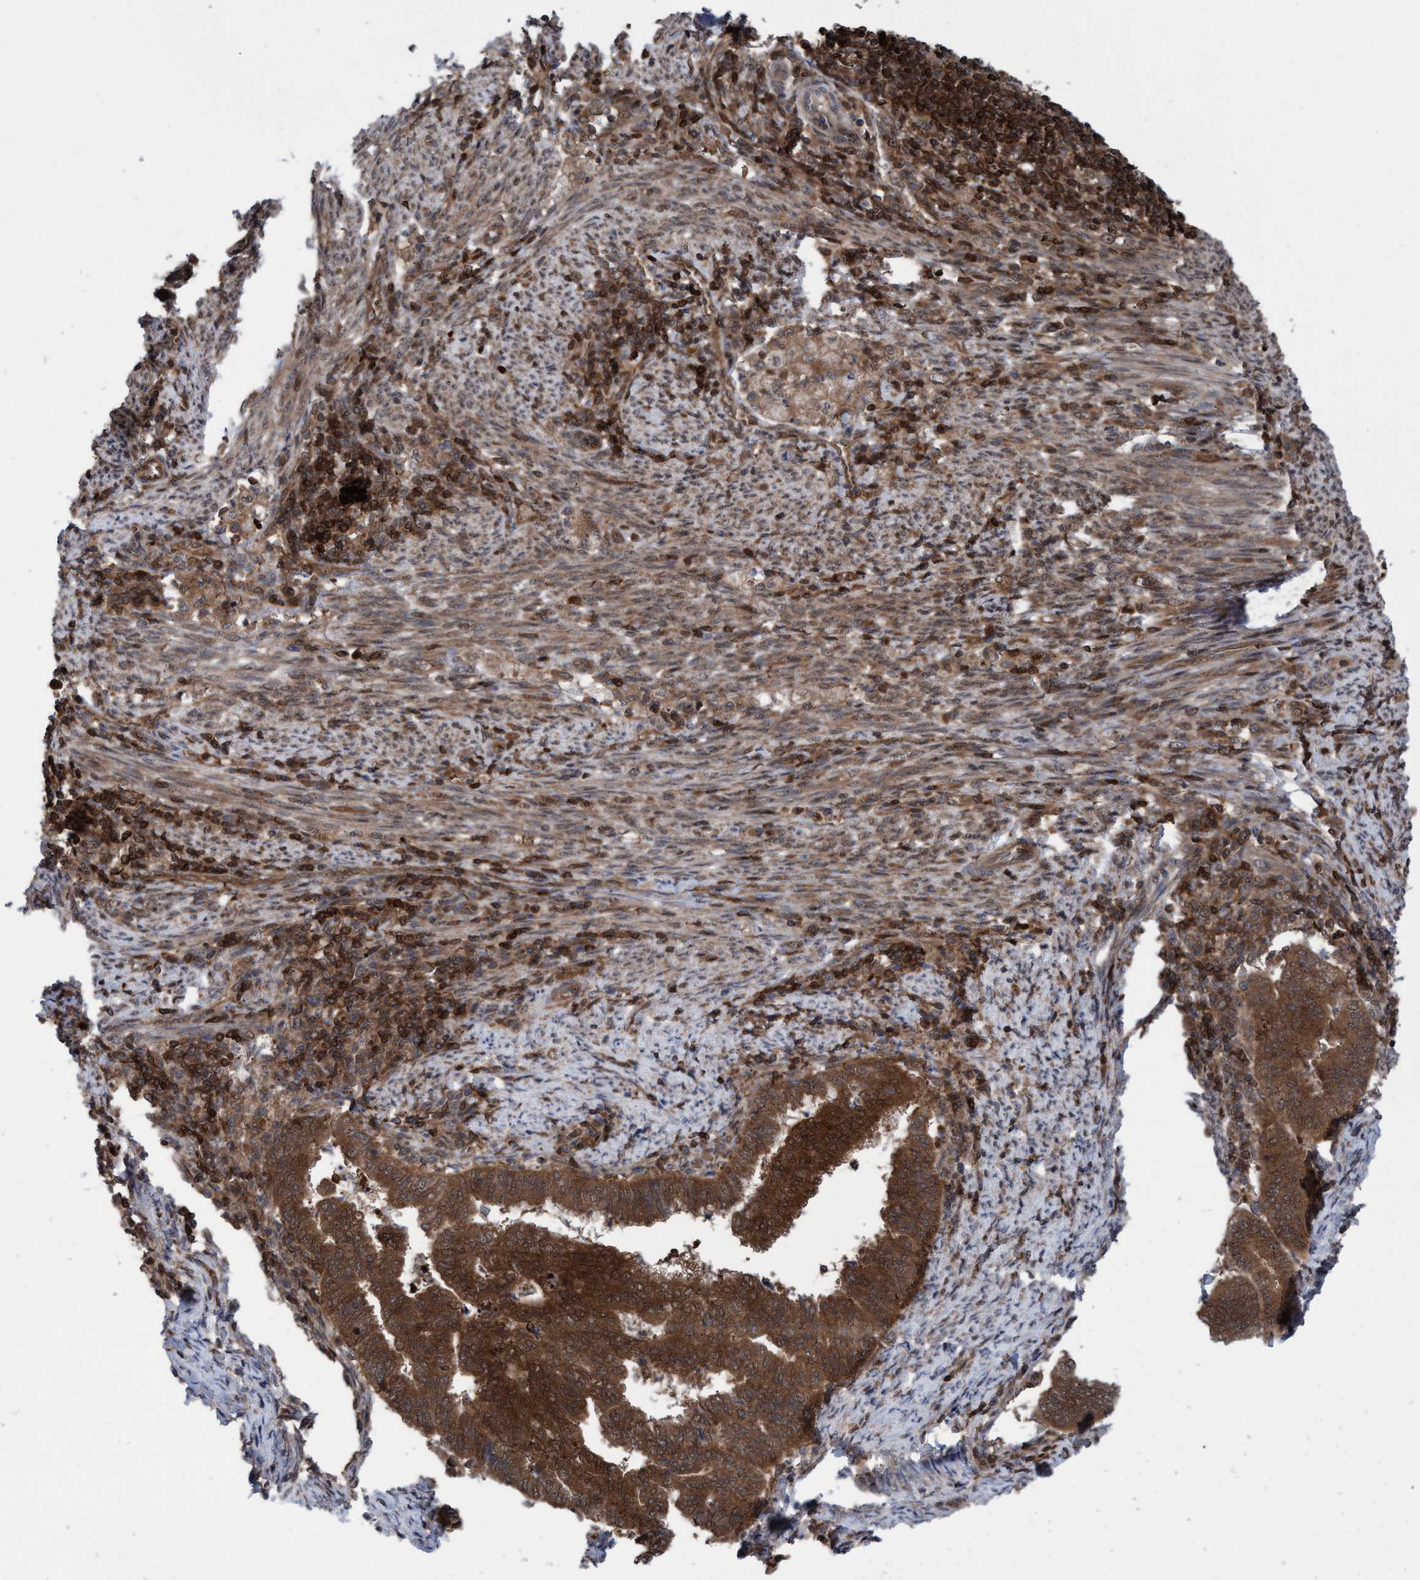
{"staining": {"intensity": "strong", "quantity": ">75%", "location": "cytoplasmic/membranous"}, "tissue": "endometrial cancer", "cell_type": "Tumor cells", "image_type": "cancer", "snomed": [{"axis": "morphology", "description": "Polyp, NOS"}, {"axis": "morphology", "description": "Adenocarcinoma, NOS"}, {"axis": "morphology", "description": "Adenoma, NOS"}, {"axis": "topography", "description": "Endometrium"}], "caption": "Endometrial cancer (adenoma) was stained to show a protein in brown. There is high levels of strong cytoplasmic/membranous staining in about >75% of tumor cells.", "gene": "GLOD4", "patient": {"sex": "female", "age": 79}}